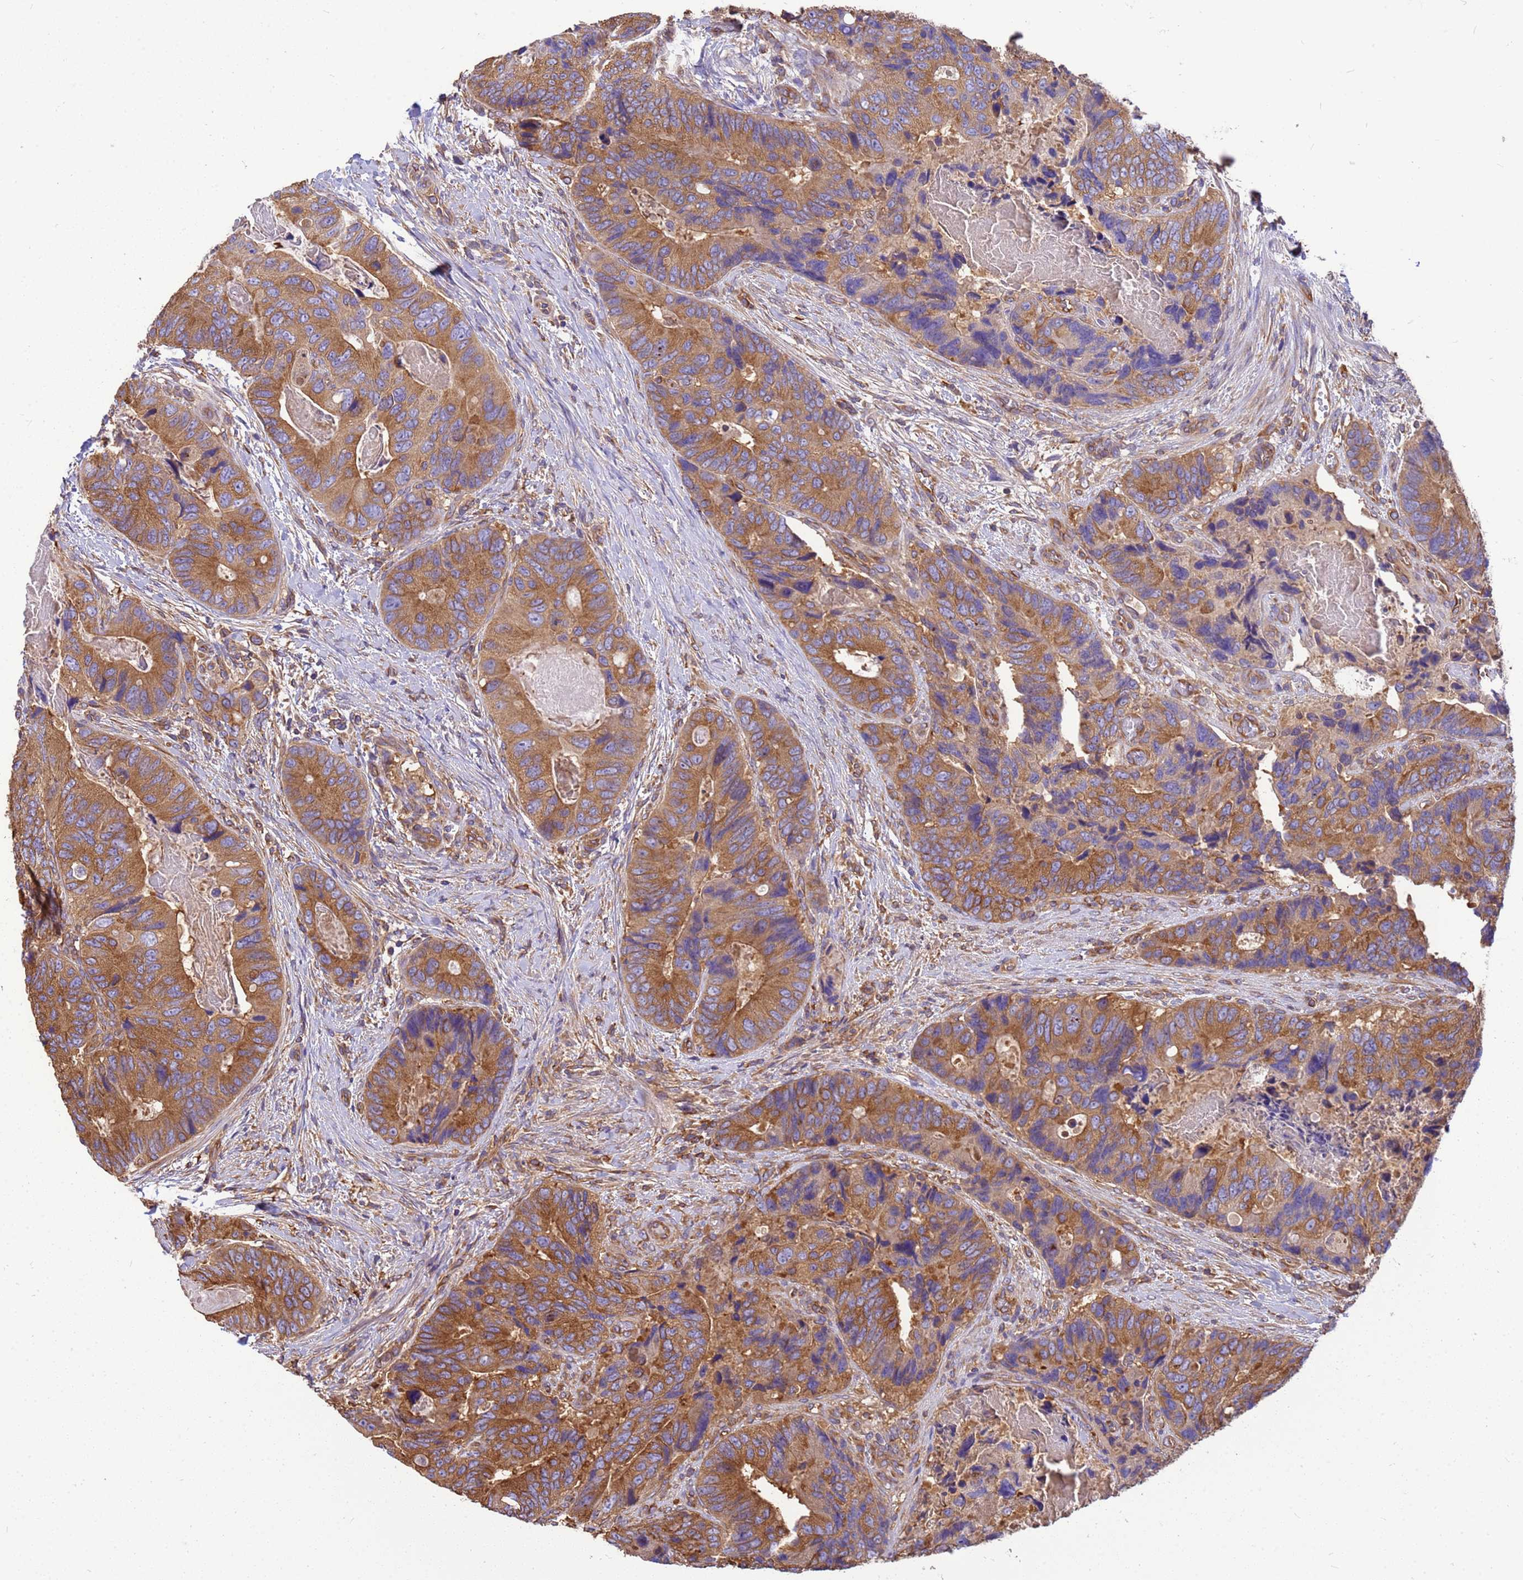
{"staining": {"intensity": "moderate", "quantity": ">75%", "location": "cytoplasmic/membranous"}, "tissue": "colorectal cancer", "cell_type": "Tumor cells", "image_type": "cancer", "snomed": [{"axis": "morphology", "description": "Adenocarcinoma, NOS"}, {"axis": "topography", "description": "Colon"}], "caption": "Protein expression analysis of colorectal cancer (adenocarcinoma) exhibits moderate cytoplasmic/membranous expression in approximately >75% of tumor cells.", "gene": "TUBB1", "patient": {"sex": "male", "age": 84}}